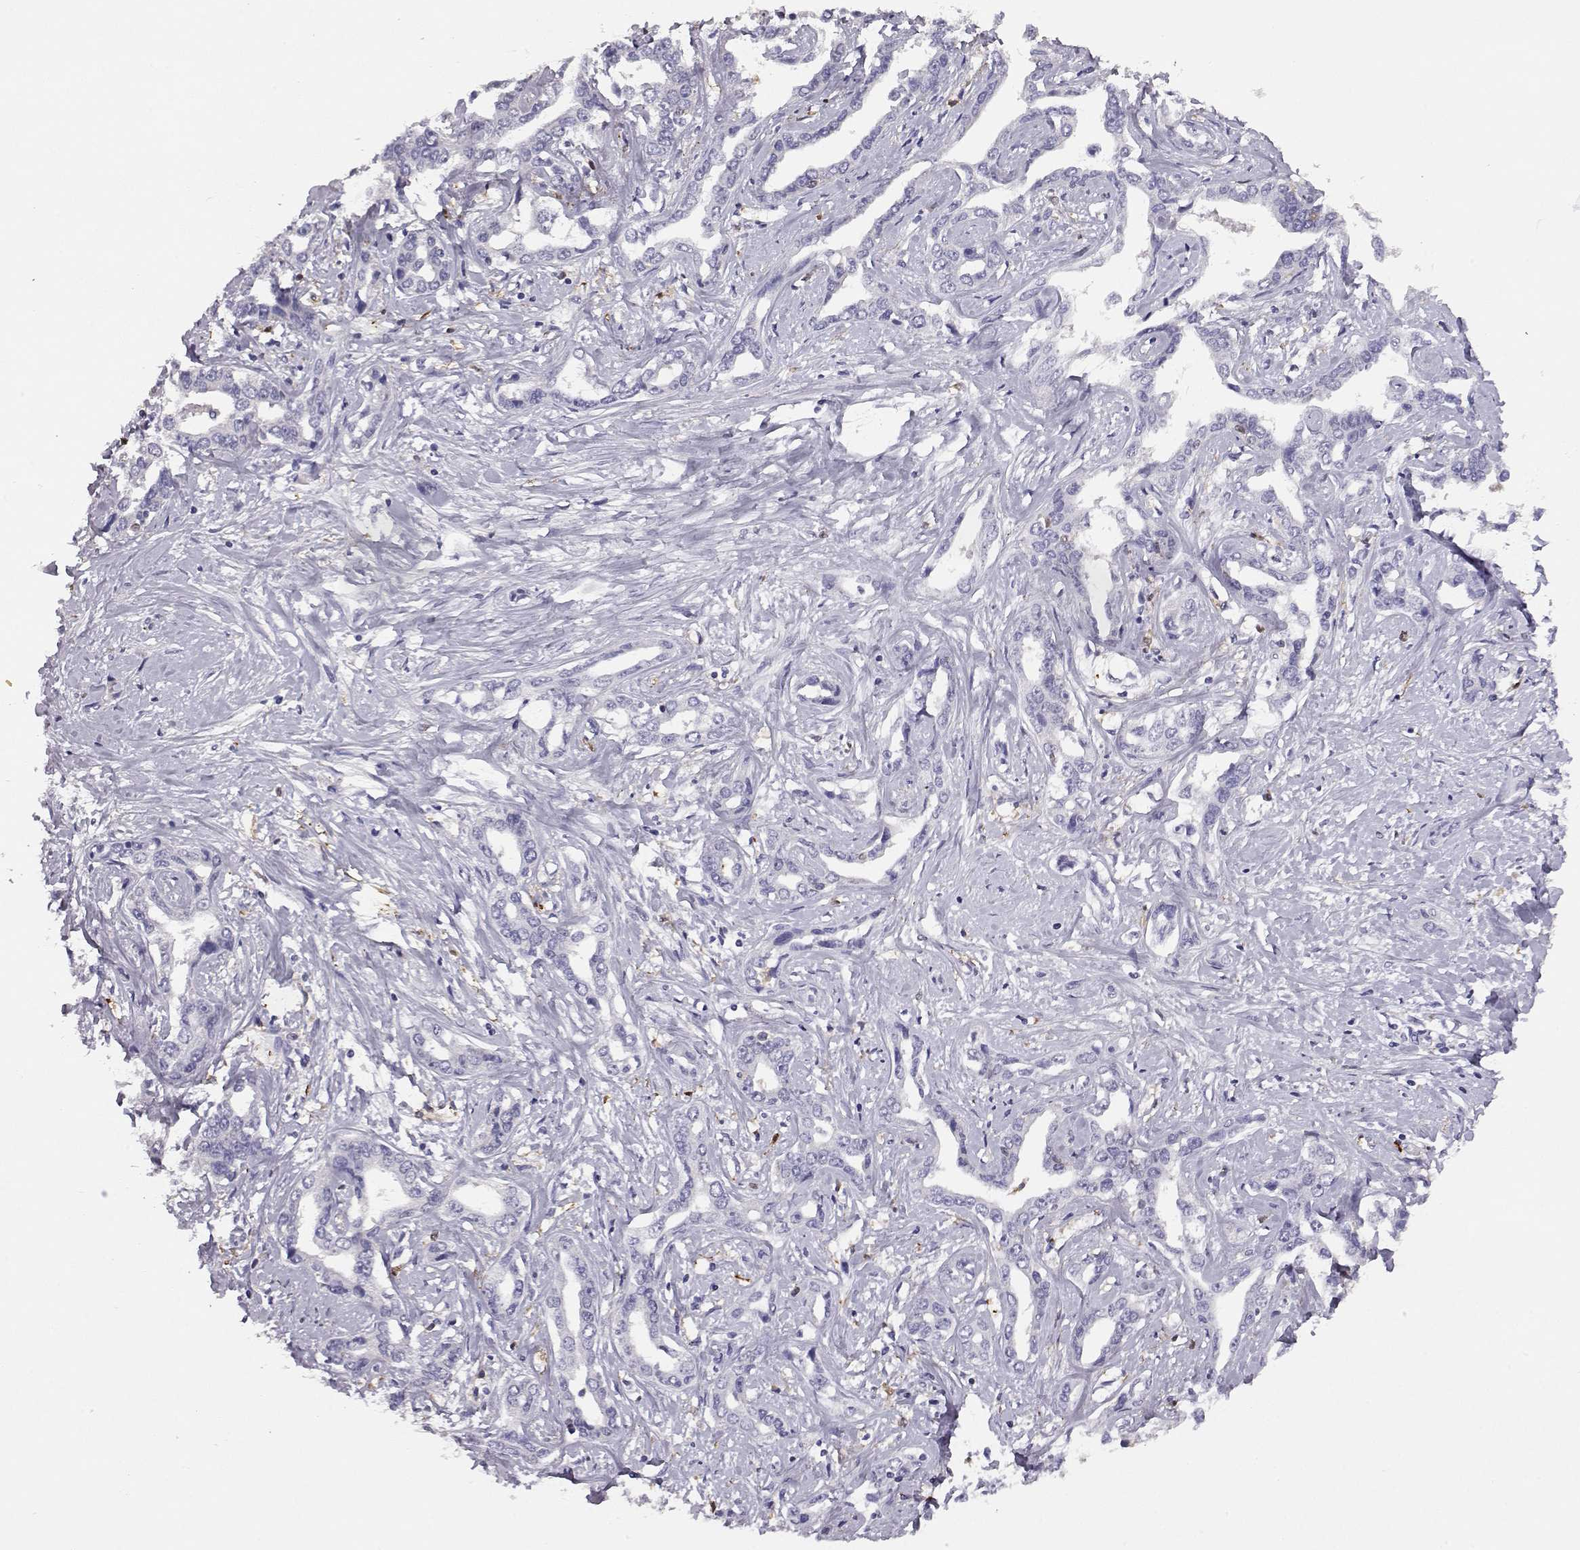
{"staining": {"intensity": "negative", "quantity": "none", "location": "none"}, "tissue": "liver cancer", "cell_type": "Tumor cells", "image_type": "cancer", "snomed": [{"axis": "morphology", "description": "Cholangiocarcinoma"}, {"axis": "topography", "description": "Liver"}], "caption": "Tumor cells show no significant expression in liver cholangiocarcinoma. The staining is performed using DAB (3,3'-diaminobenzidine) brown chromogen with nuclei counter-stained in using hematoxylin.", "gene": "AKR1B1", "patient": {"sex": "male", "age": 59}}